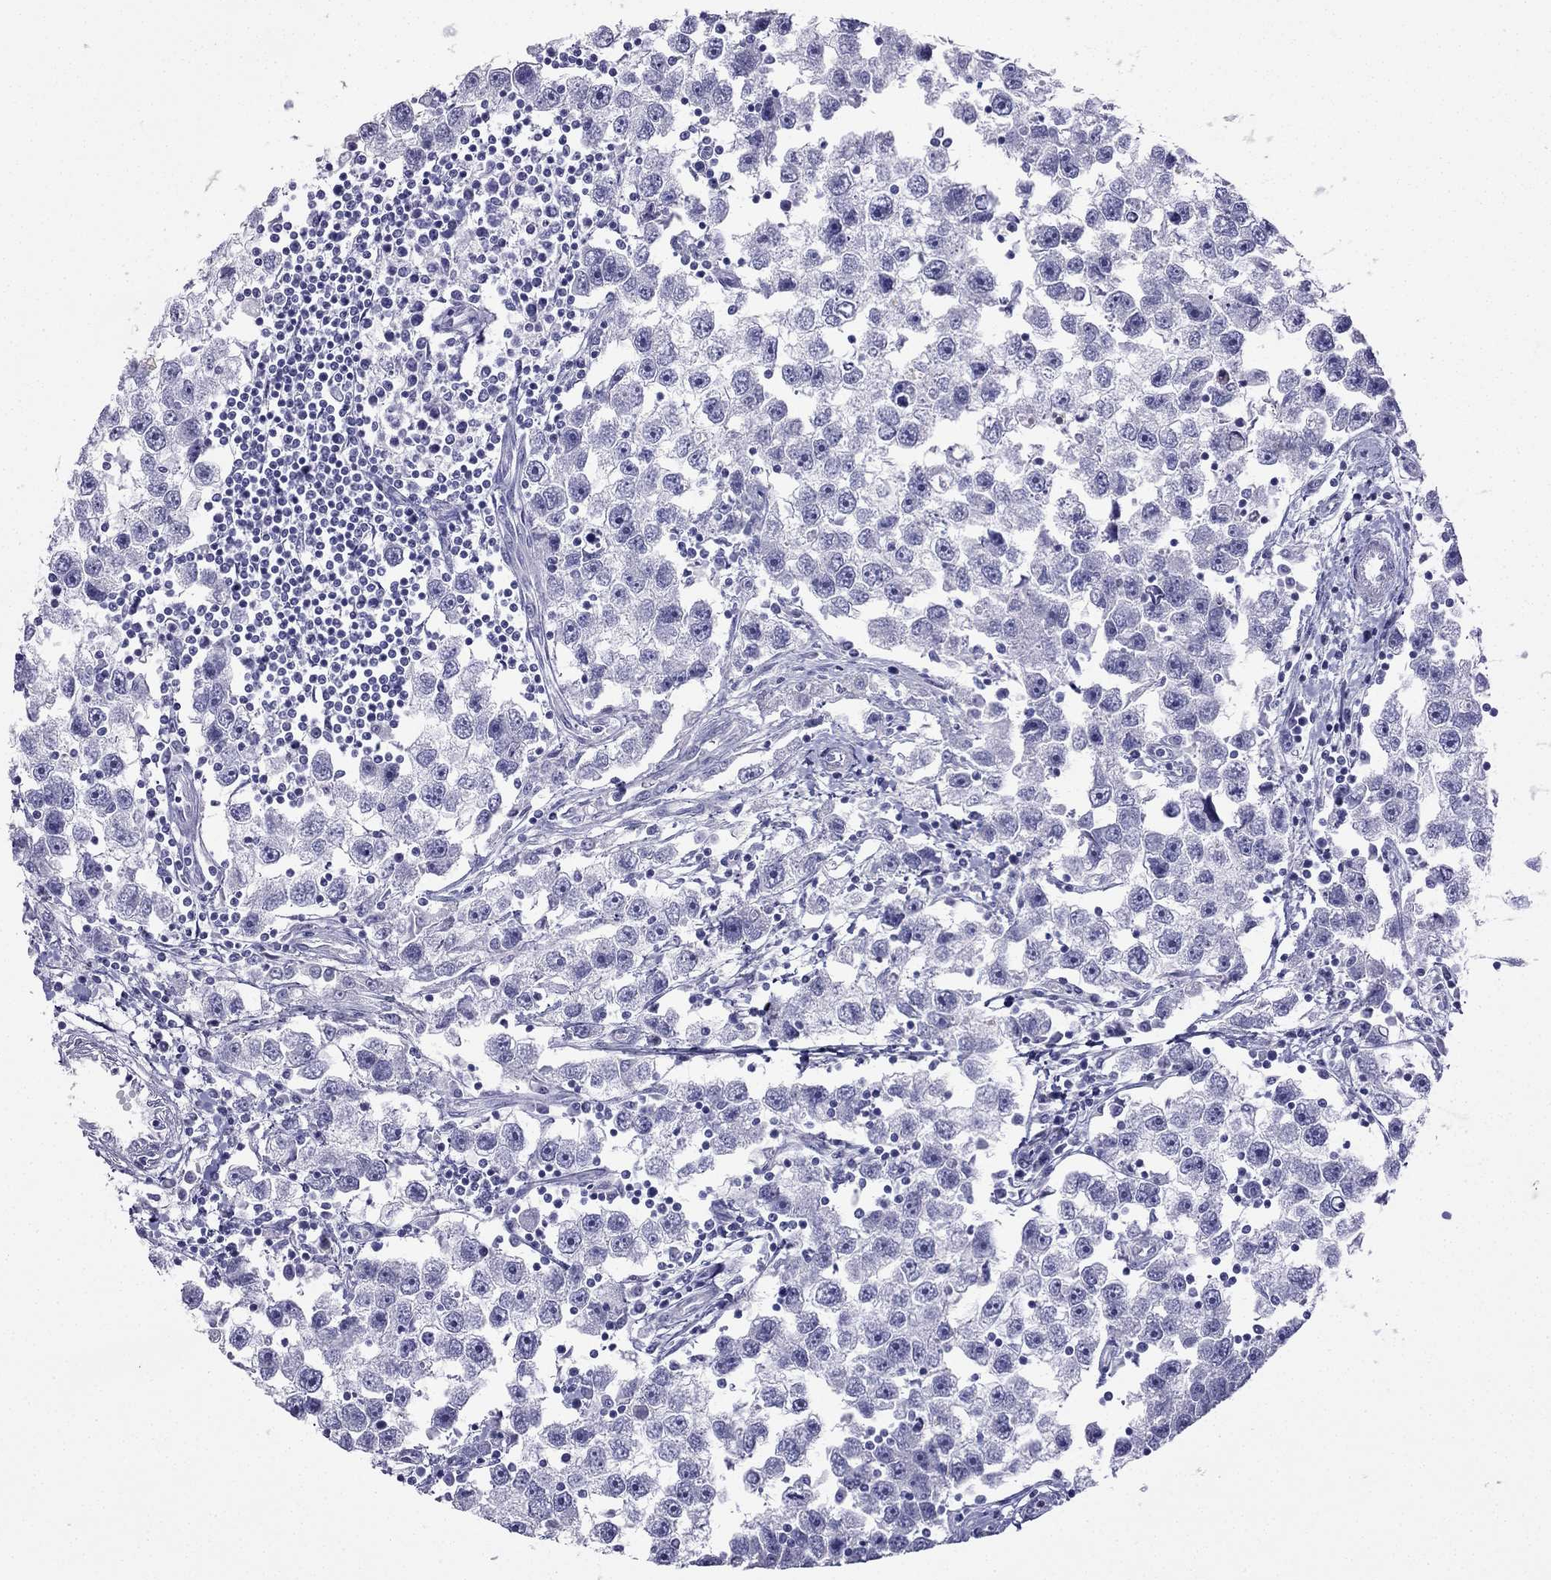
{"staining": {"intensity": "negative", "quantity": "none", "location": "none"}, "tissue": "testis cancer", "cell_type": "Tumor cells", "image_type": "cancer", "snomed": [{"axis": "morphology", "description": "Seminoma, NOS"}, {"axis": "topography", "description": "Testis"}], "caption": "DAB (3,3'-diaminobenzidine) immunohistochemical staining of testis cancer shows no significant expression in tumor cells.", "gene": "SLC18A2", "patient": {"sex": "male", "age": 30}}